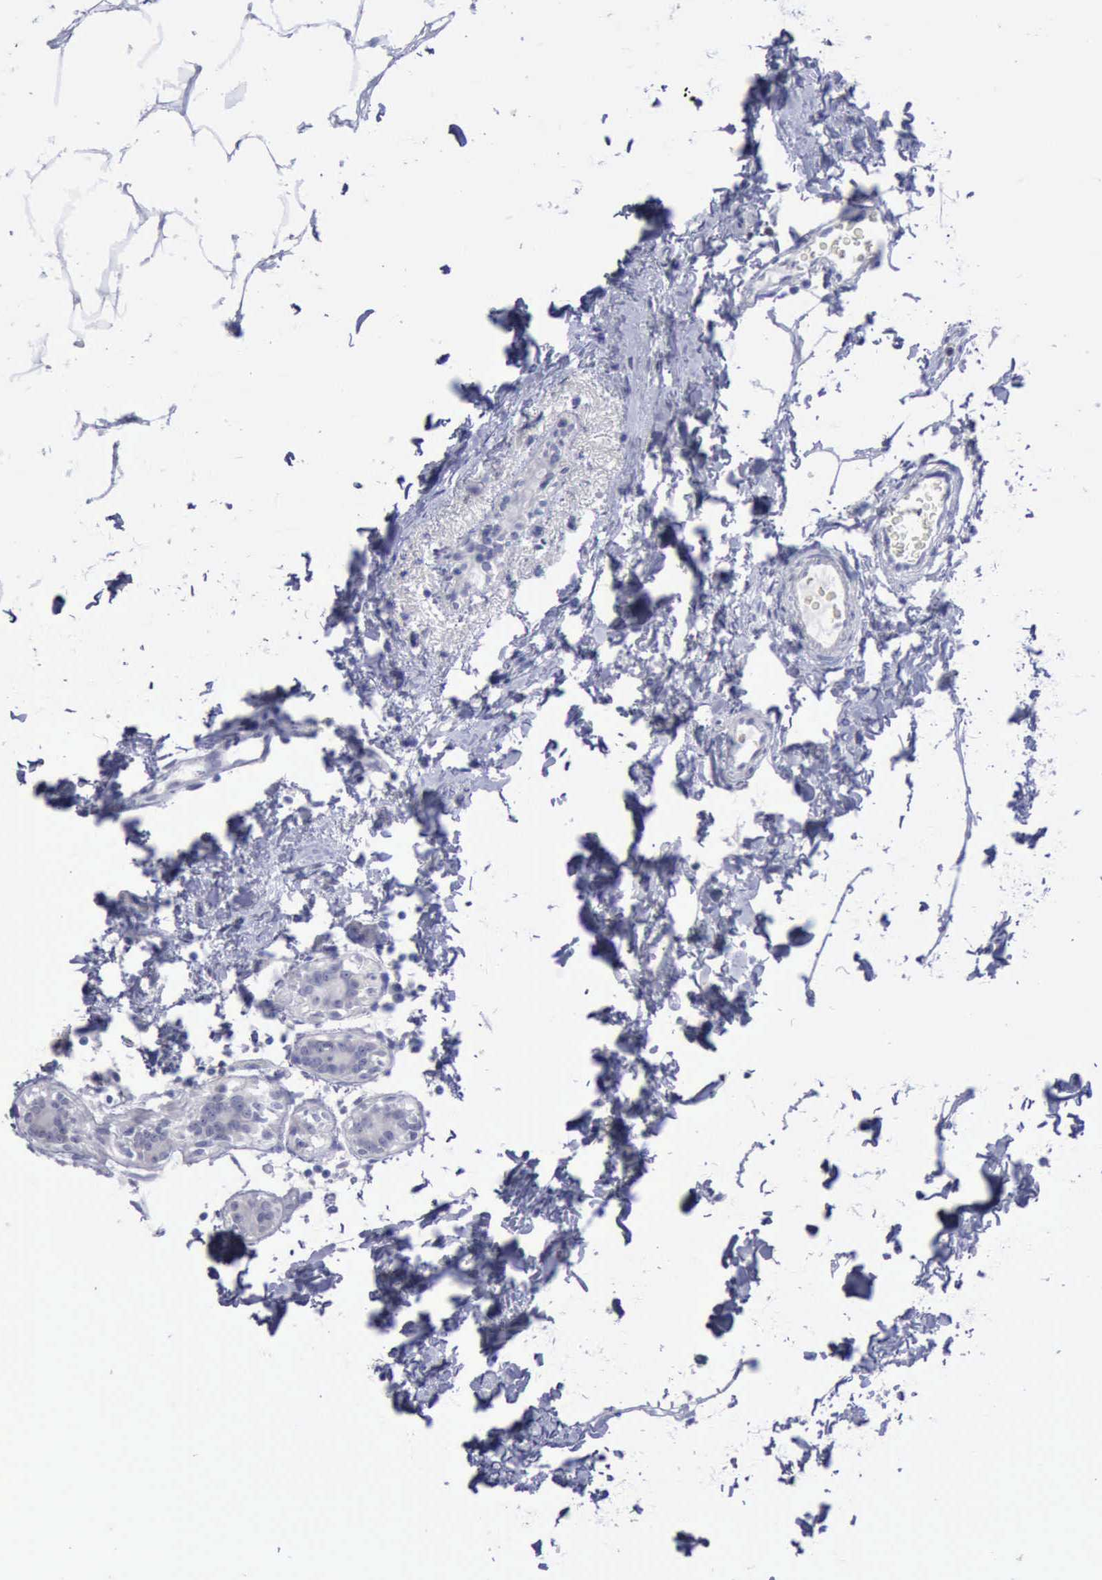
{"staining": {"intensity": "negative", "quantity": "none", "location": "none"}, "tissue": "breast cancer", "cell_type": "Tumor cells", "image_type": "cancer", "snomed": [{"axis": "morphology", "description": "Lobular carcinoma"}, {"axis": "topography", "description": "Breast"}], "caption": "High magnification brightfield microscopy of breast cancer (lobular carcinoma) stained with DAB (3,3'-diaminobenzidine) (brown) and counterstained with hematoxylin (blue): tumor cells show no significant positivity.", "gene": "SATB2", "patient": {"sex": "female", "age": 55}}